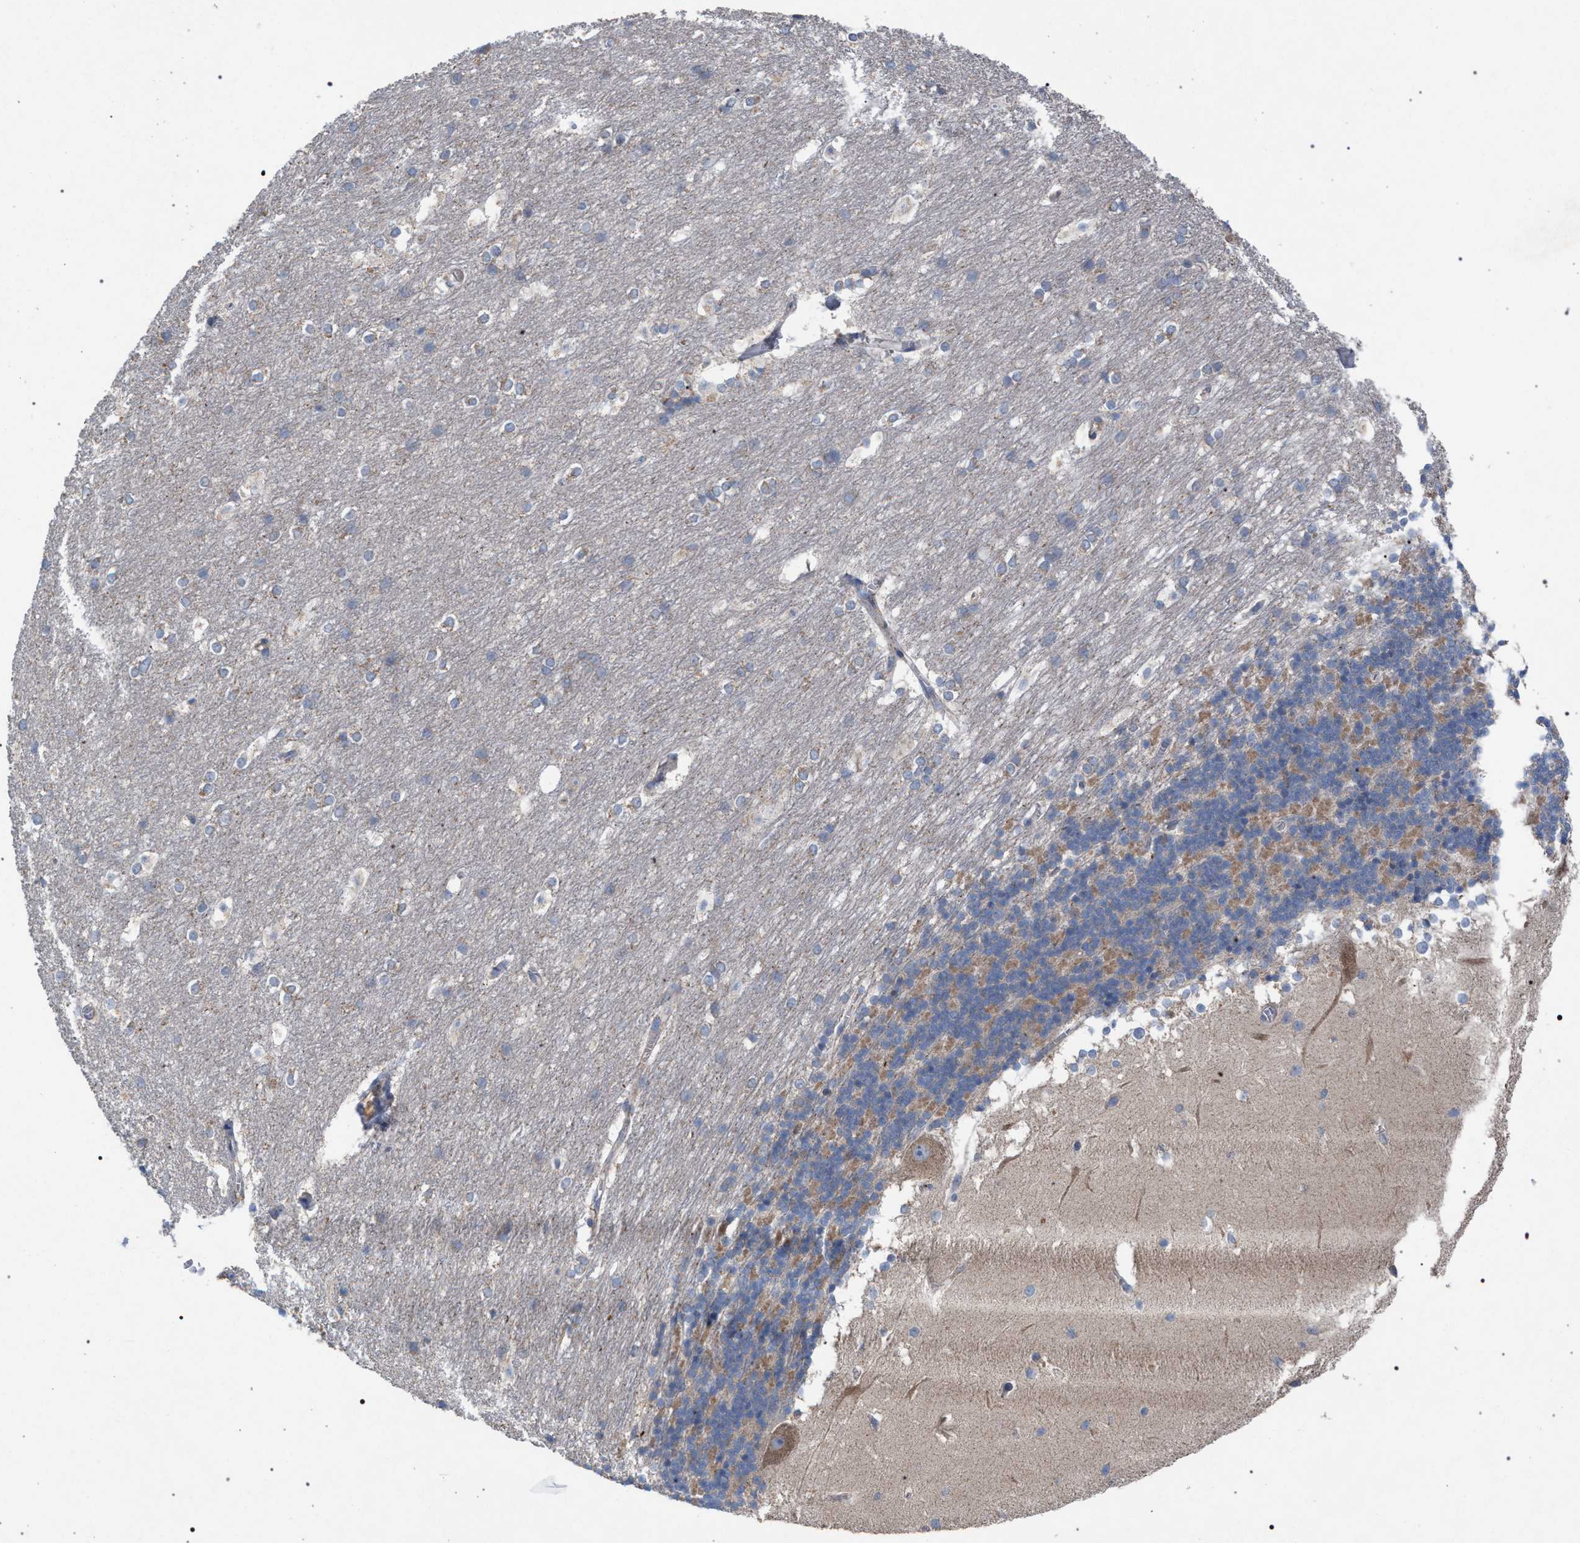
{"staining": {"intensity": "weak", "quantity": "25%-75%", "location": "cytoplasmic/membranous"}, "tissue": "cerebellum", "cell_type": "Cells in granular layer", "image_type": "normal", "snomed": [{"axis": "morphology", "description": "Normal tissue, NOS"}, {"axis": "topography", "description": "Cerebellum"}], "caption": "IHC (DAB (3,3'-diaminobenzidine)) staining of benign cerebellum exhibits weak cytoplasmic/membranous protein positivity in approximately 25%-75% of cells in granular layer.", "gene": "VPS13A", "patient": {"sex": "female", "age": 19}}